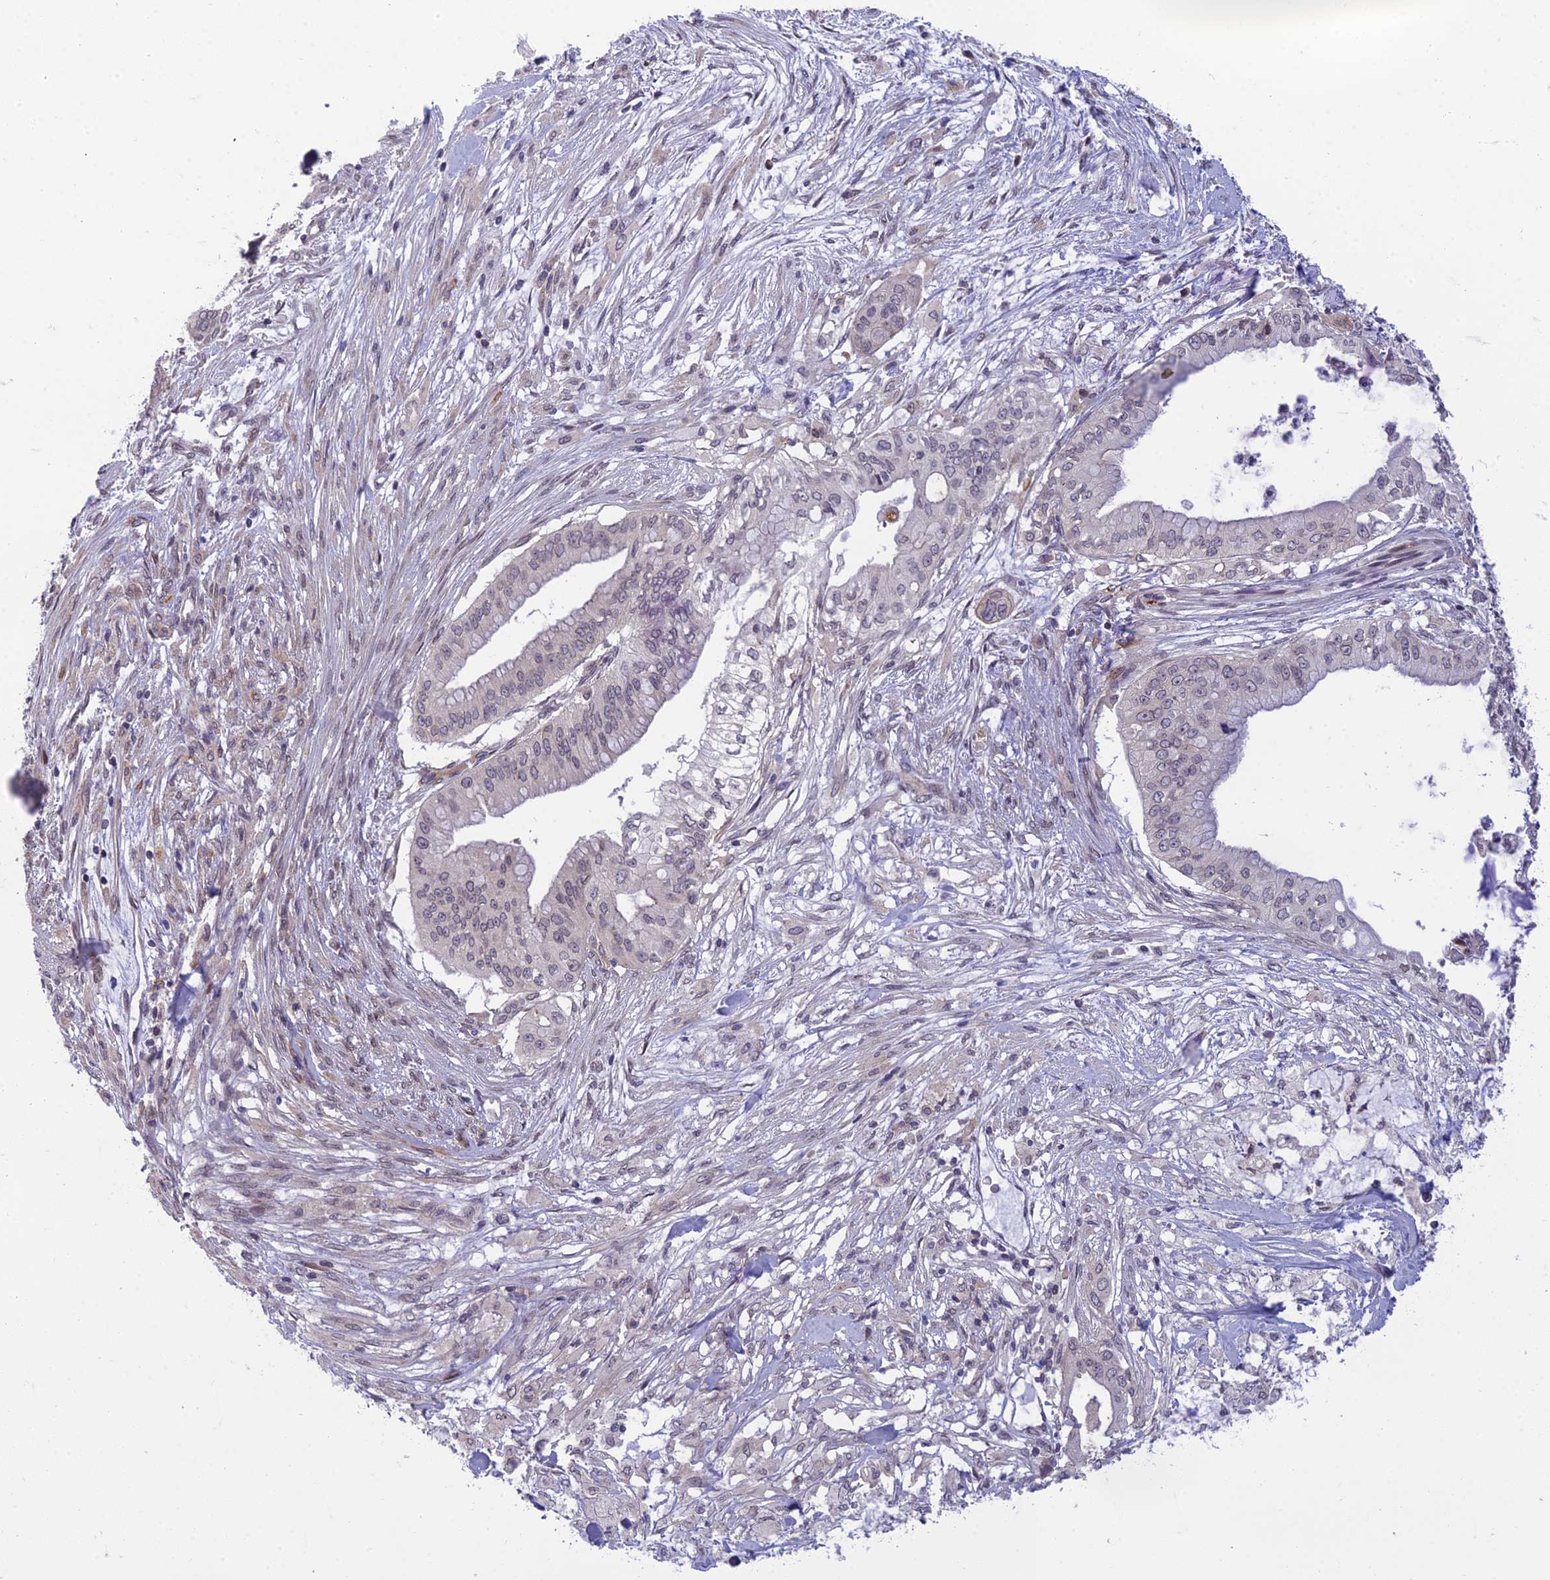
{"staining": {"intensity": "weak", "quantity": "<25%", "location": "nuclear"}, "tissue": "pancreatic cancer", "cell_type": "Tumor cells", "image_type": "cancer", "snomed": [{"axis": "morphology", "description": "Adenocarcinoma, NOS"}, {"axis": "topography", "description": "Pancreas"}], "caption": "Tumor cells are negative for protein expression in human pancreatic cancer (adenocarcinoma). (DAB immunohistochemistry with hematoxylin counter stain).", "gene": "DTX2", "patient": {"sex": "male", "age": 46}}